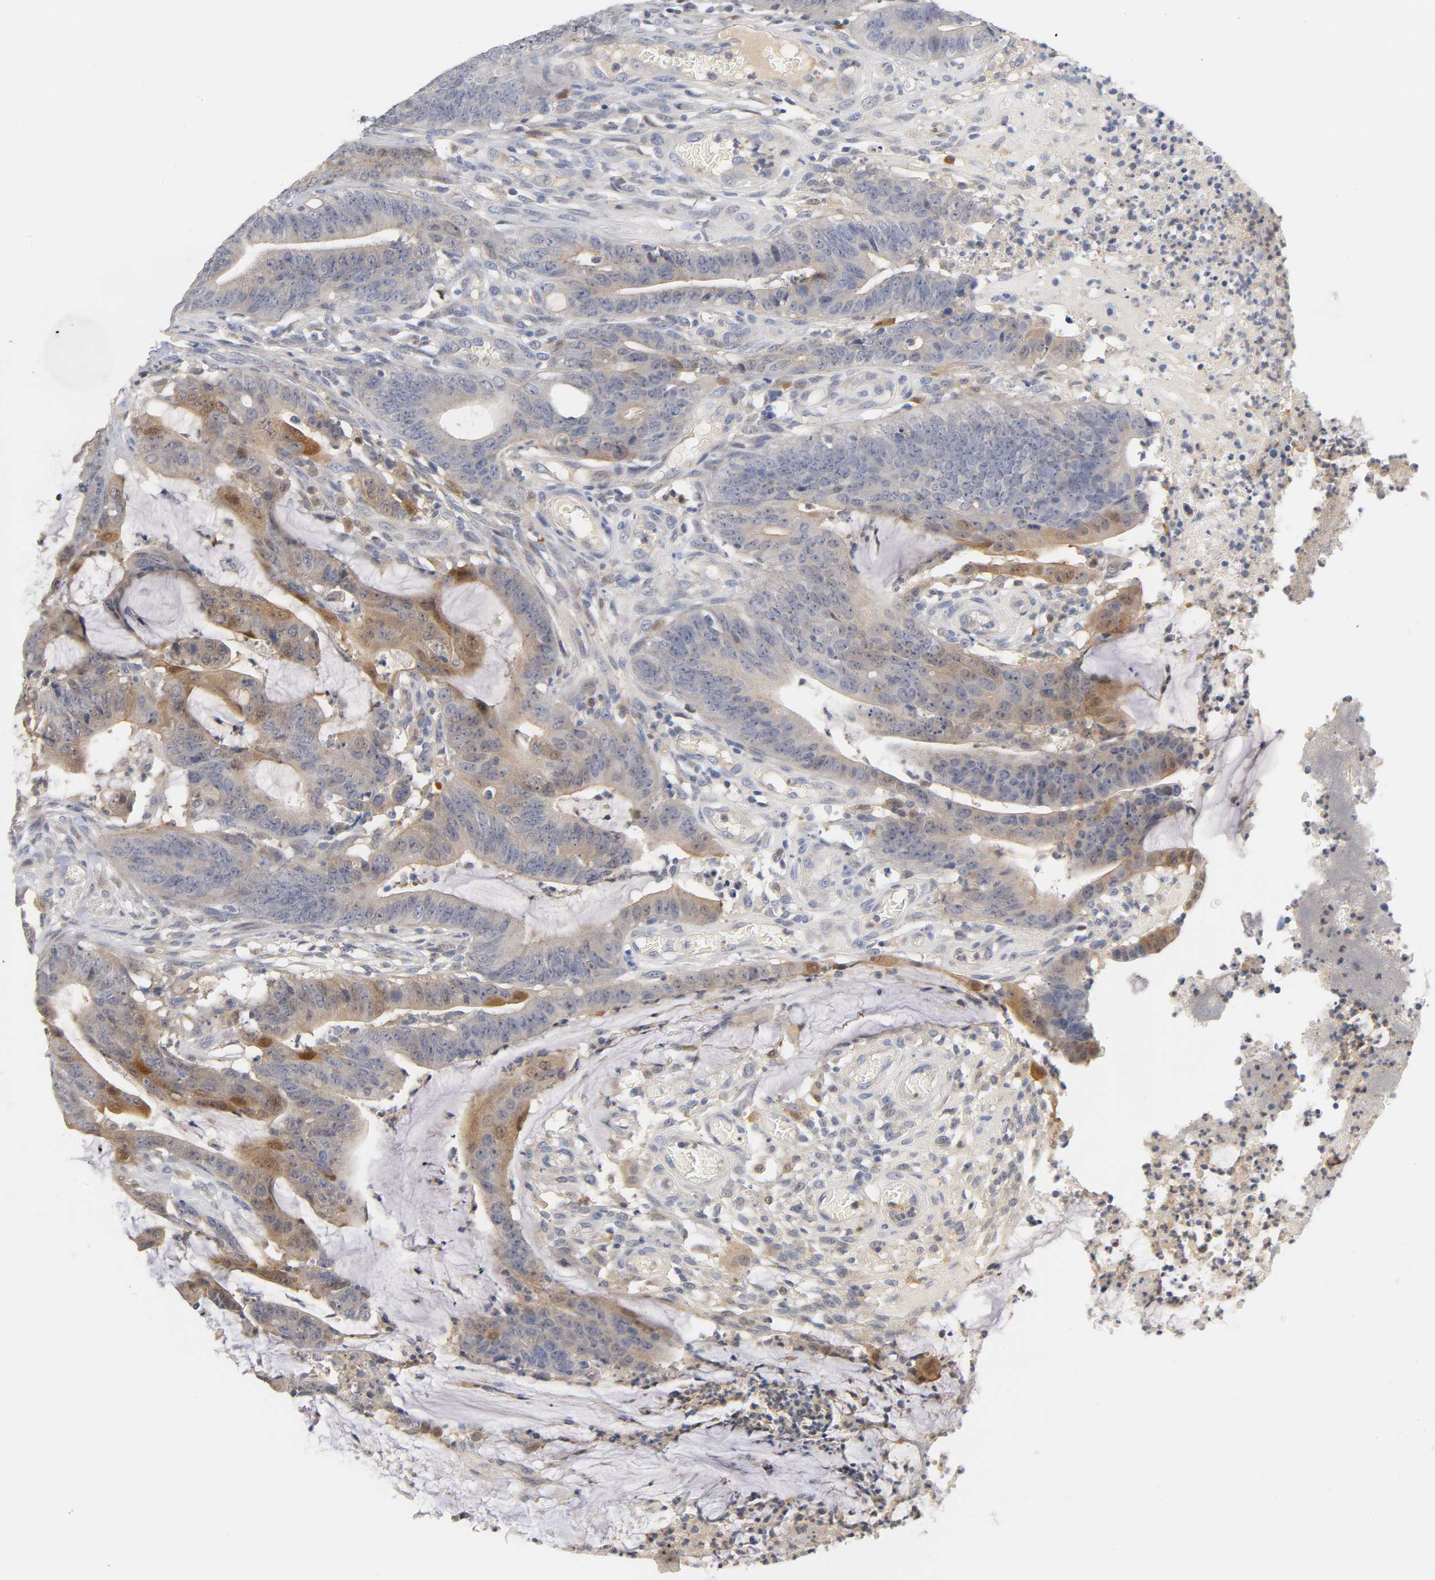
{"staining": {"intensity": "weak", "quantity": "25%-75%", "location": "cytoplasmic/membranous,nuclear"}, "tissue": "colorectal cancer", "cell_type": "Tumor cells", "image_type": "cancer", "snomed": [{"axis": "morphology", "description": "Adenocarcinoma, NOS"}, {"axis": "topography", "description": "Rectum"}], "caption": "About 25%-75% of tumor cells in colorectal adenocarcinoma exhibit weak cytoplasmic/membranous and nuclear protein expression as visualized by brown immunohistochemical staining.", "gene": "IL18", "patient": {"sex": "female", "age": 66}}